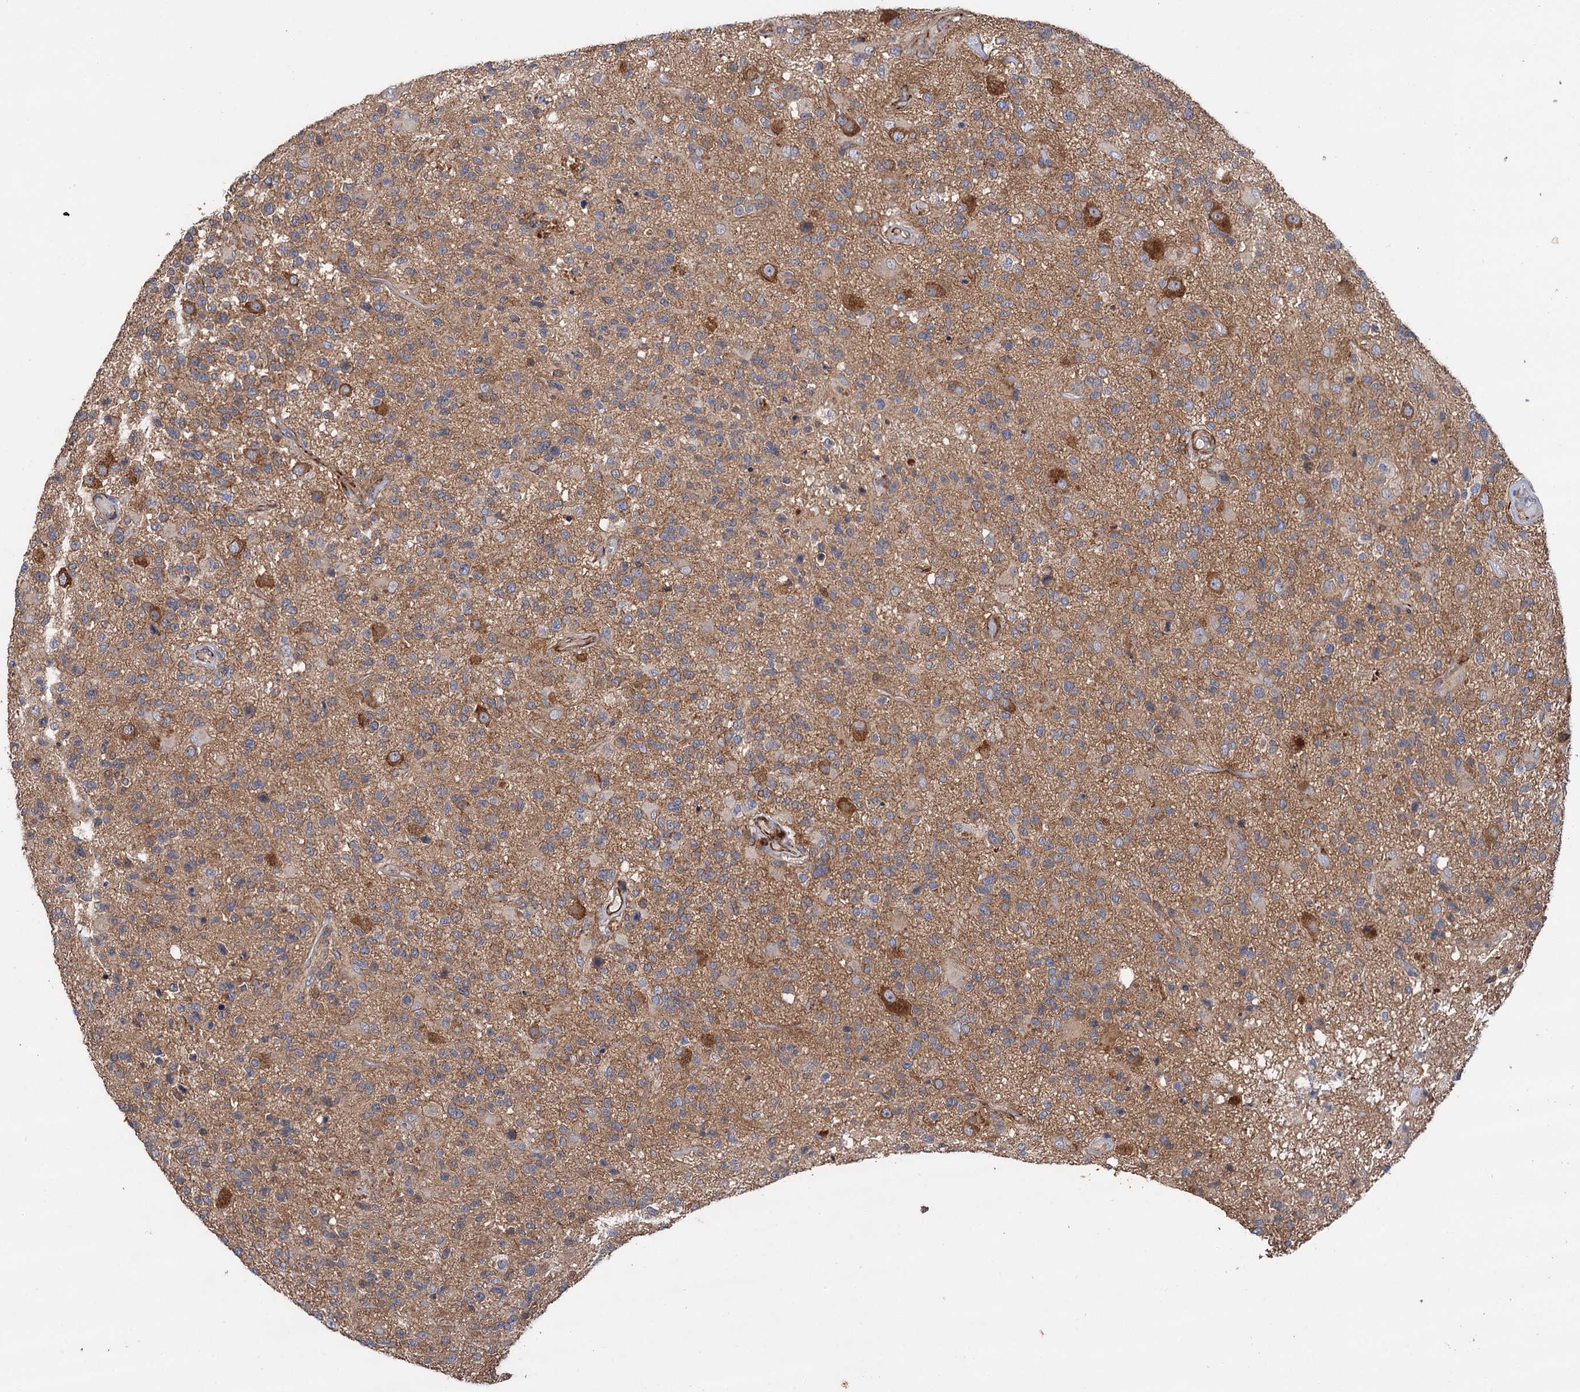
{"staining": {"intensity": "moderate", "quantity": "25%-75%", "location": "cytoplasmic/membranous"}, "tissue": "glioma", "cell_type": "Tumor cells", "image_type": "cancer", "snomed": [{"axis": "morphology", "description": "Glioma, malignant, High grade"}, {"axis": "morphology", "description": "Glioblastoma, NOS"}, {"axis": "topography", "description": "Brain"}], "caption": "High-power microscopy captured an immunohistochemistry (IHC) micrograph of malignant glioma (high-grade), revealing moderate cytoplasmic/membranous expression in approximately 25%-75% of tumor cells.", "gene": "SPATS2", "patient": {"sex": "male", "age": 60}}